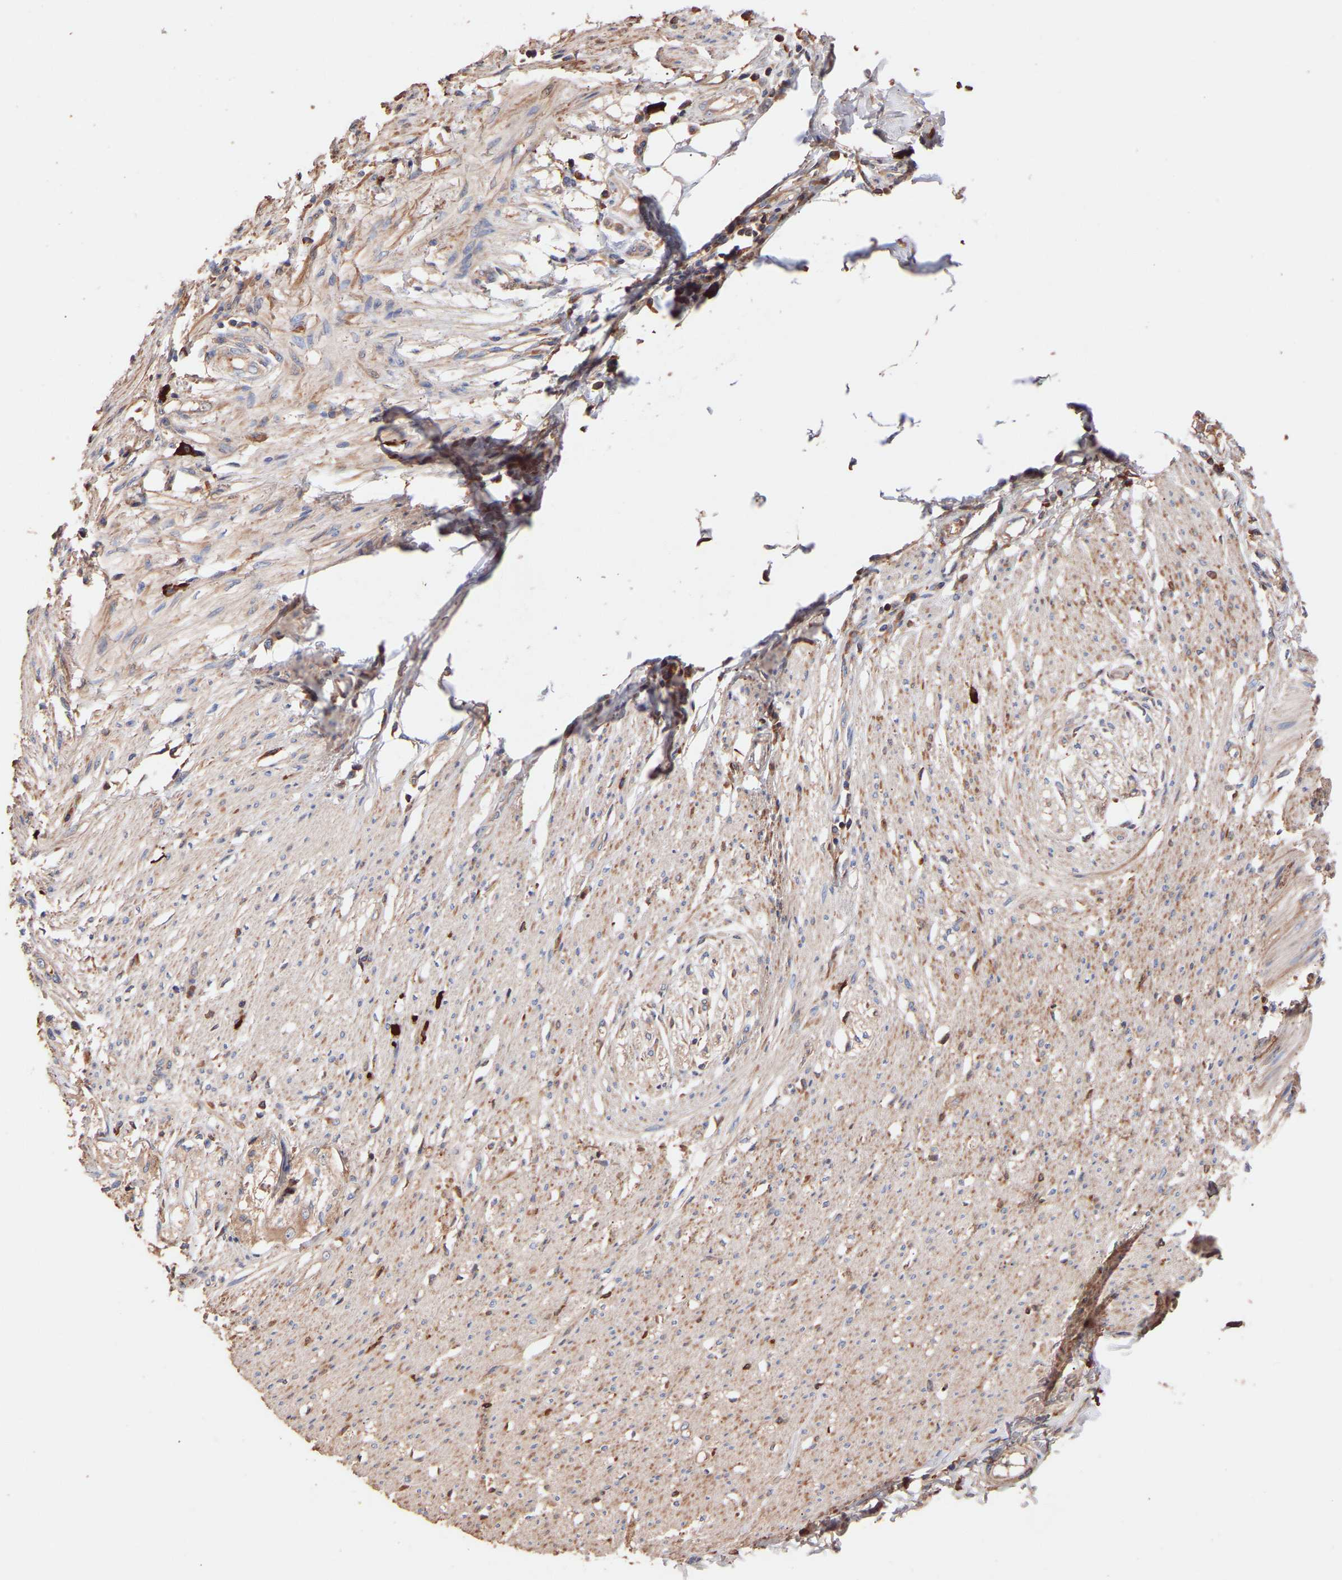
{"staining": {"intensity": "weak", "quantity": ">75%", "location": "cytoplasmic/membranous"}, "tissue": "smooth muscle", "cell_type": "Smooth muscle cells", "image_type": "normal", "snomed": [{"axis": "morphology", "description": "Normal tissue, NOS"}, {"axis": "morphology", "description": "Adenocarcinoma, NOS"}, {"axis": "topography", "description": "Colon"}, {"axis": "topography", "description": "Peripheral nerve tissue"}], "caption": "Protein analysis of normal smooth muscle reveals weak cytoplasmic/membranous staining in about >75% of smooth muscle cells.", "gene": "TMEM268", "patient": {"sex": "male", "age": 14}}